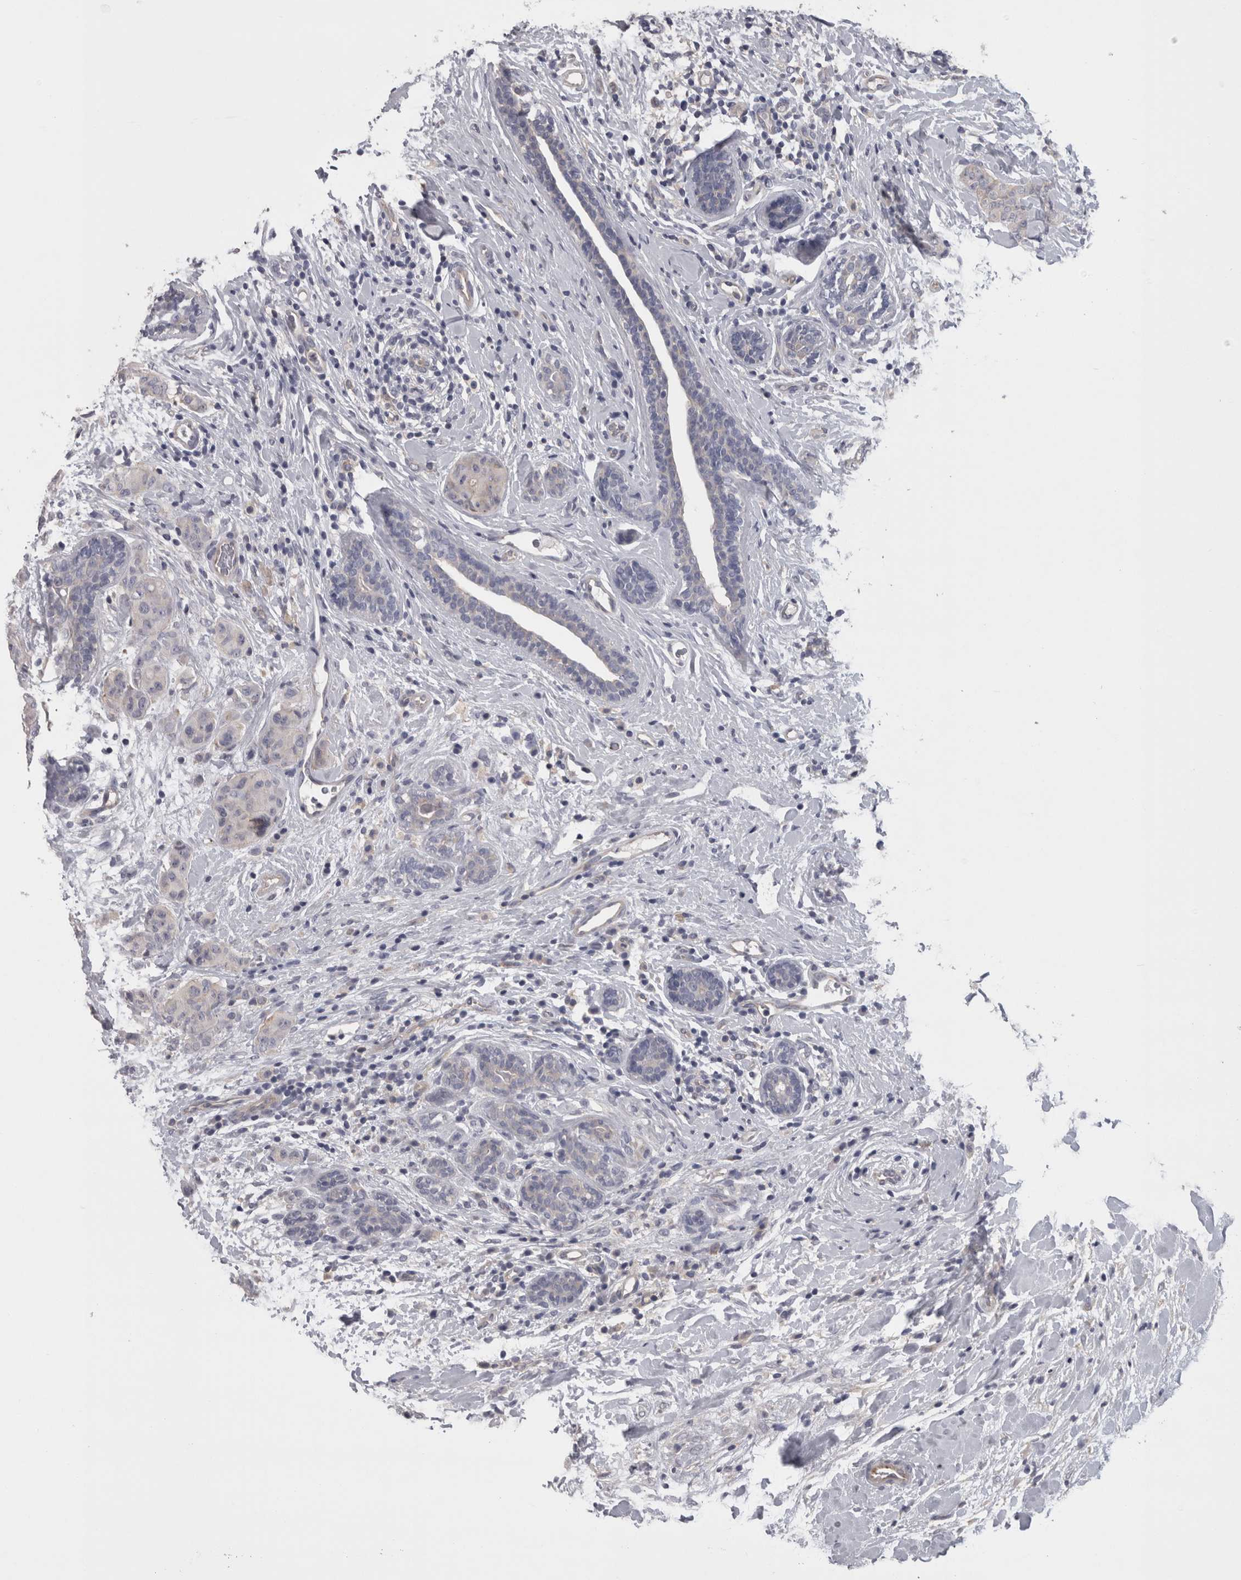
{"staining": {"intensity": "negative", "quantity": "none", "location": "none"}, "tissue": "breast cancer", "cell_type": "Tumor cells", "image_type": "cancer", "snomed": [{"axis": "morphology", "description": "Normal tissue, NOS"}, {"axis": "morphology", "description": "Duct carcinoma"}, {"axis": "topography", "description": "Breast"}], "caption": "This is a image of immunohistochemistry (IHC) staining of breast cancer, which shows no staining in tumor cells.", "gene": "LYZL6", "patient": {"sex": "female", "age": 40}}